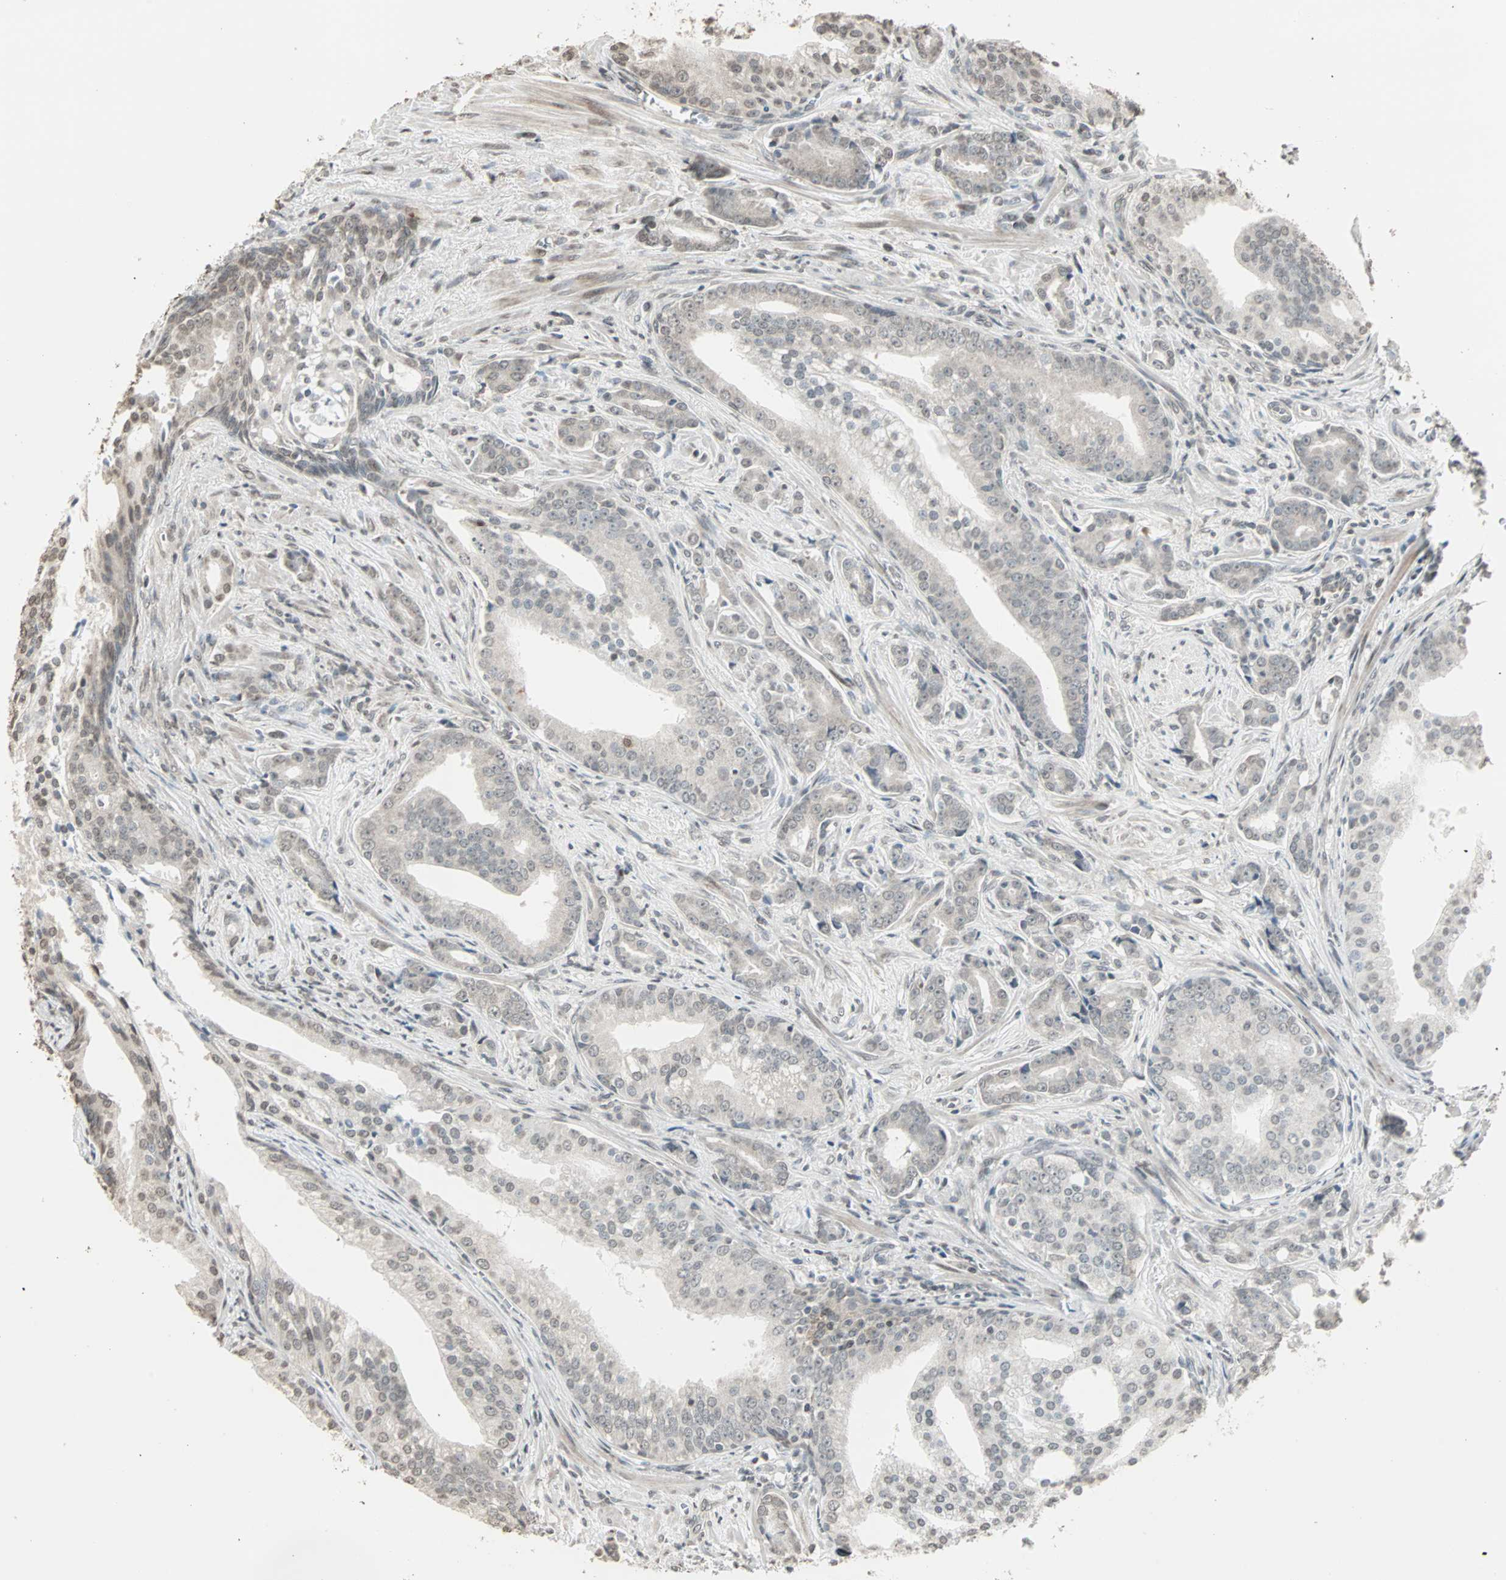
{"staining": {"intensity": "weak", "quantity": "<25%", "location": "cytoplasmic/membranous,nuclear"}, "tissue": "prostate cancer", "cell_type": "Tumor cells", "image_type": "cancer", "snomed": [{"axis": "morphology", "description": "Adenocarcinoma, Low grade"}, {"axis": "topography", "description": "Prostate"}], "caption": "This is a histopathology image of immunohistochemistry staining of prostate cancer (adenocarcinoma (low-grade)), which shows no expression in tumor cells.", "gene": "CBLC", "patient": {"sex": "male", "age": 58}}